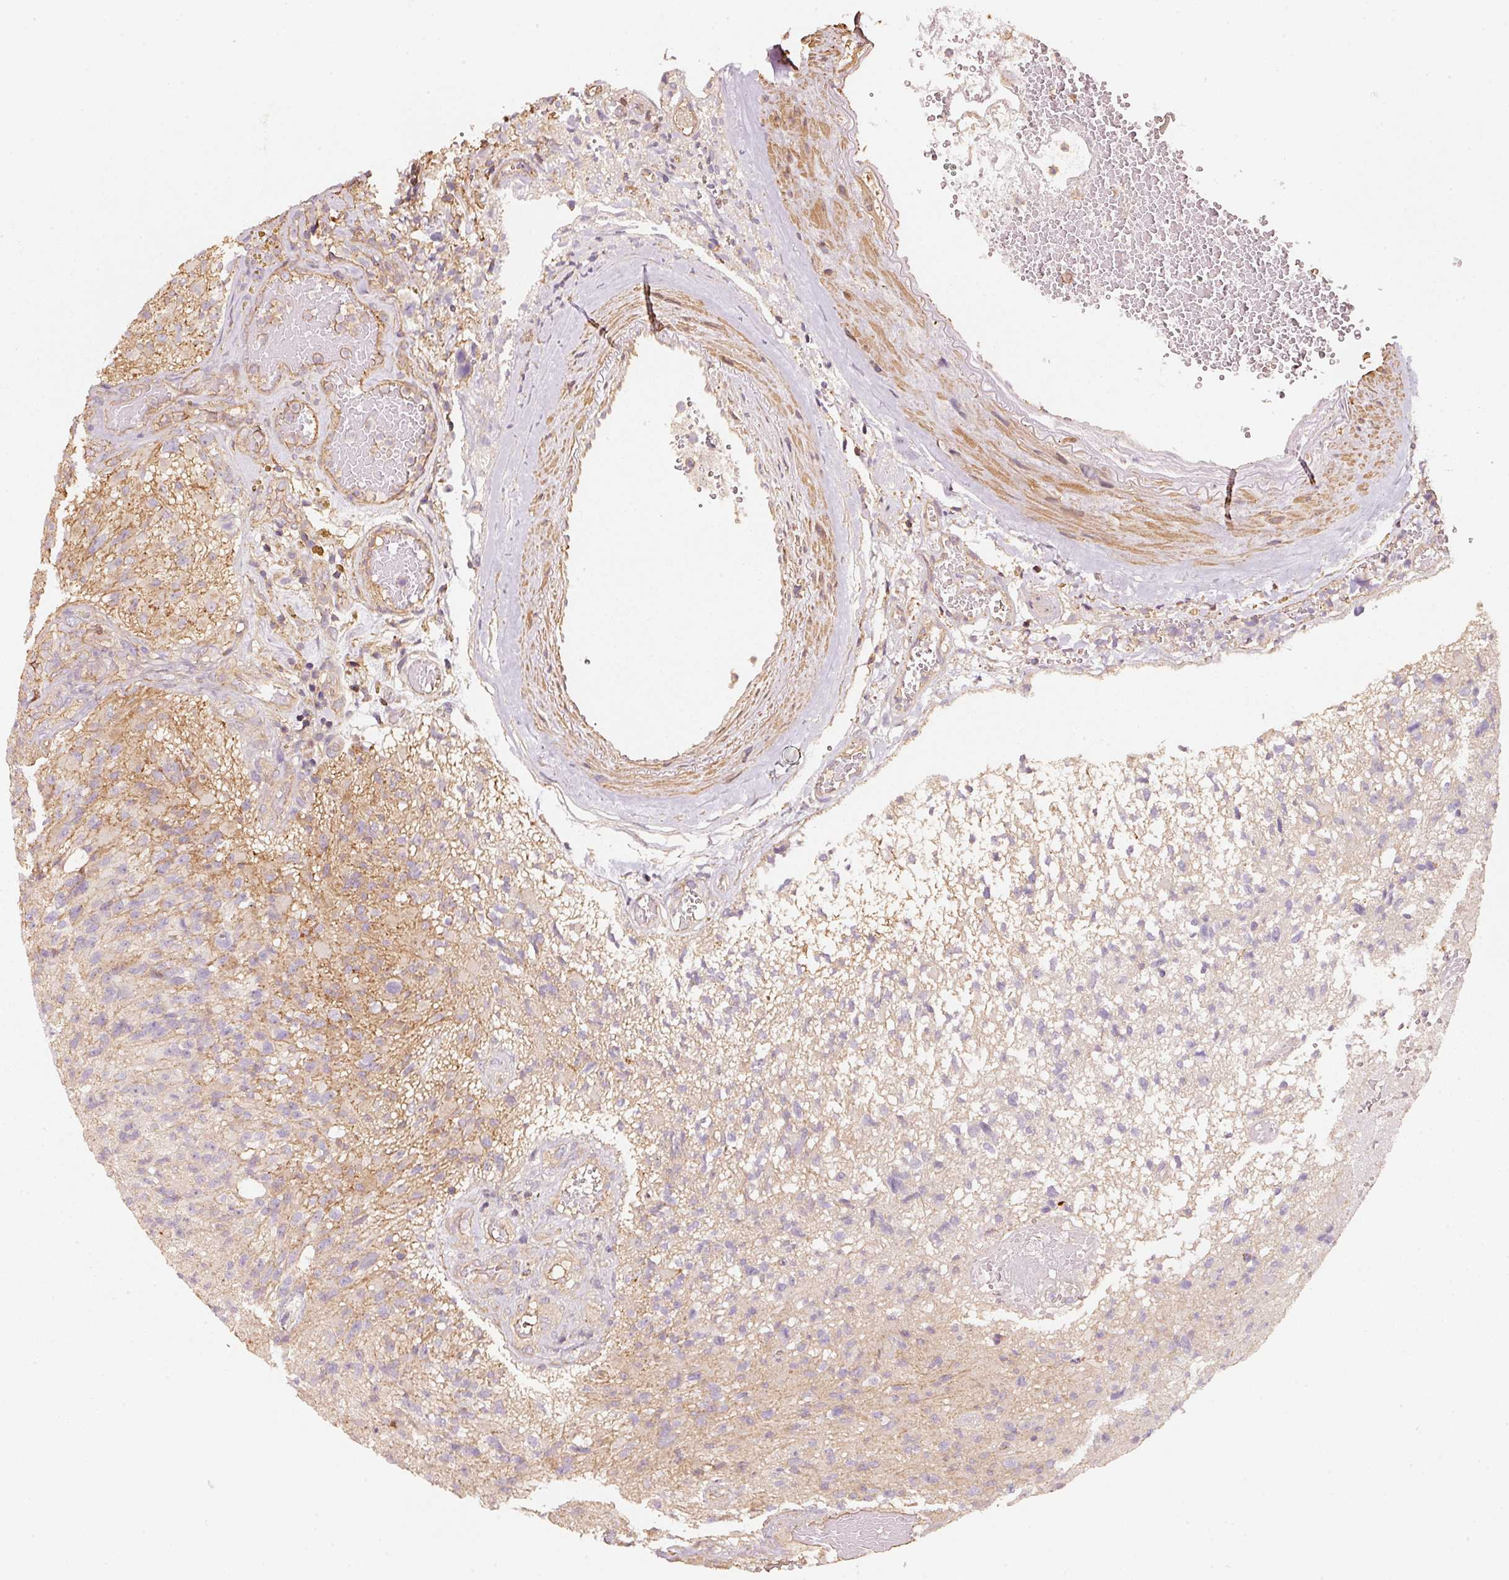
{"staining": {"intensity": "negative", "quantity": "none", "location": "none"}, "tissue": "glioma", "cell_type": "Tumor cells", "image_type": "cancer", "snomed": [{"axis": "morphology", "description": "Glioma, malignant, High grade"}, {"axis": "topography", "description": "Brain"}], "caption": "Glioma was stained to show a protein in brown. There is no significant positivity in tumor cells.", "gene": "CEP95", "patient": {"sex": "male", "age": 76}}